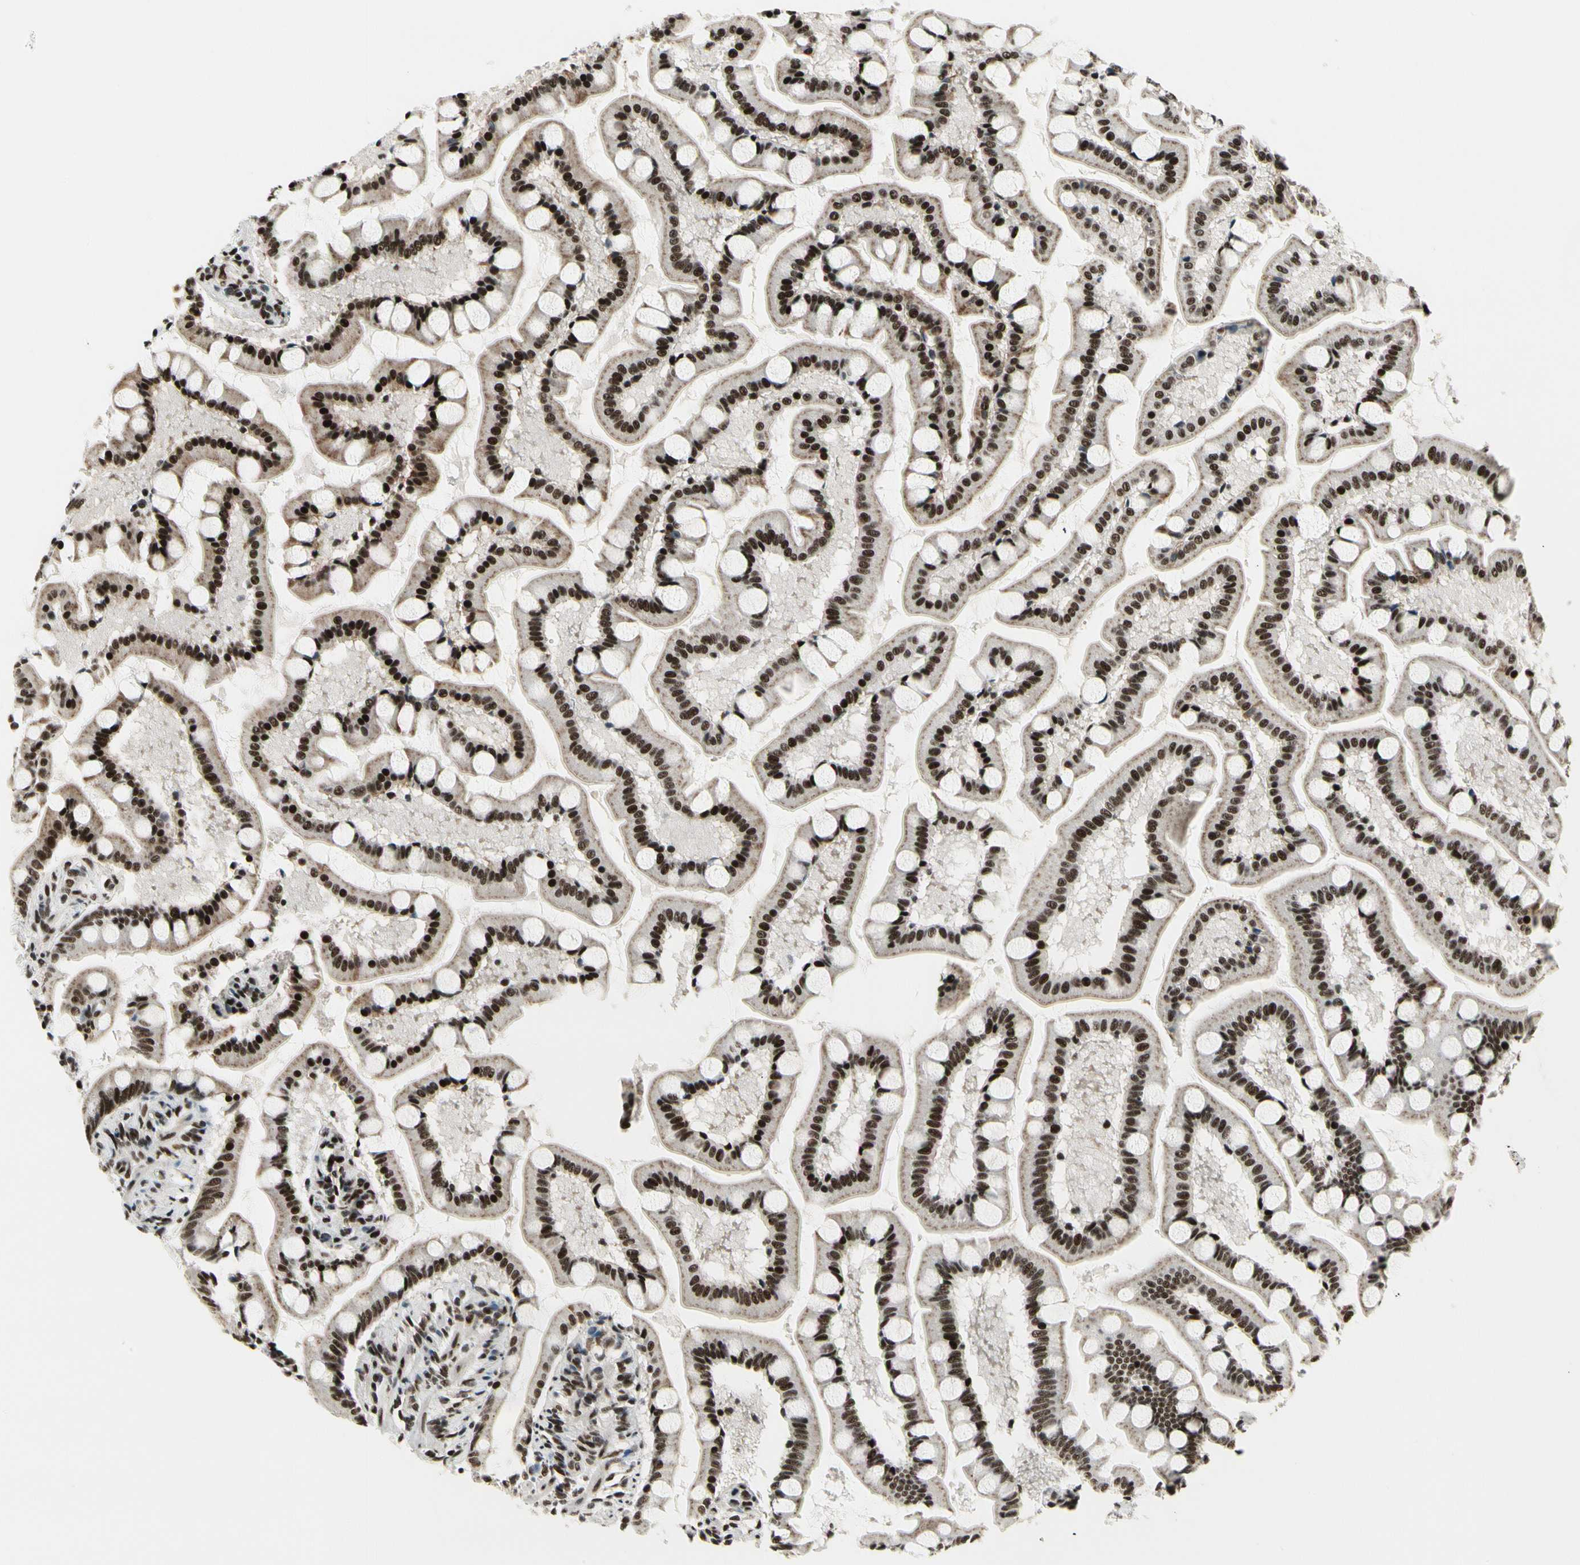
{"staining": {"intensity": "strong", "quantity": ">75%", "location": "nuclear"}, "tissue": "small intestine", "cell_type": "Glandular cells", "image_type": "normal", "snomed": [{"axis": "morphology", "description": "Normal tissue, NOS"}, {"axis": "topography", "description": "Small intestine"}], "caption": "A high amount of strong nuclear expression is appreciated in approximately >75% of glandular cells in normal small intestine. (DAB IHC with brightfield microscopy, high magnification).", "gene": "SRSF11", "patient": {"sex": "male", "age": 41}}